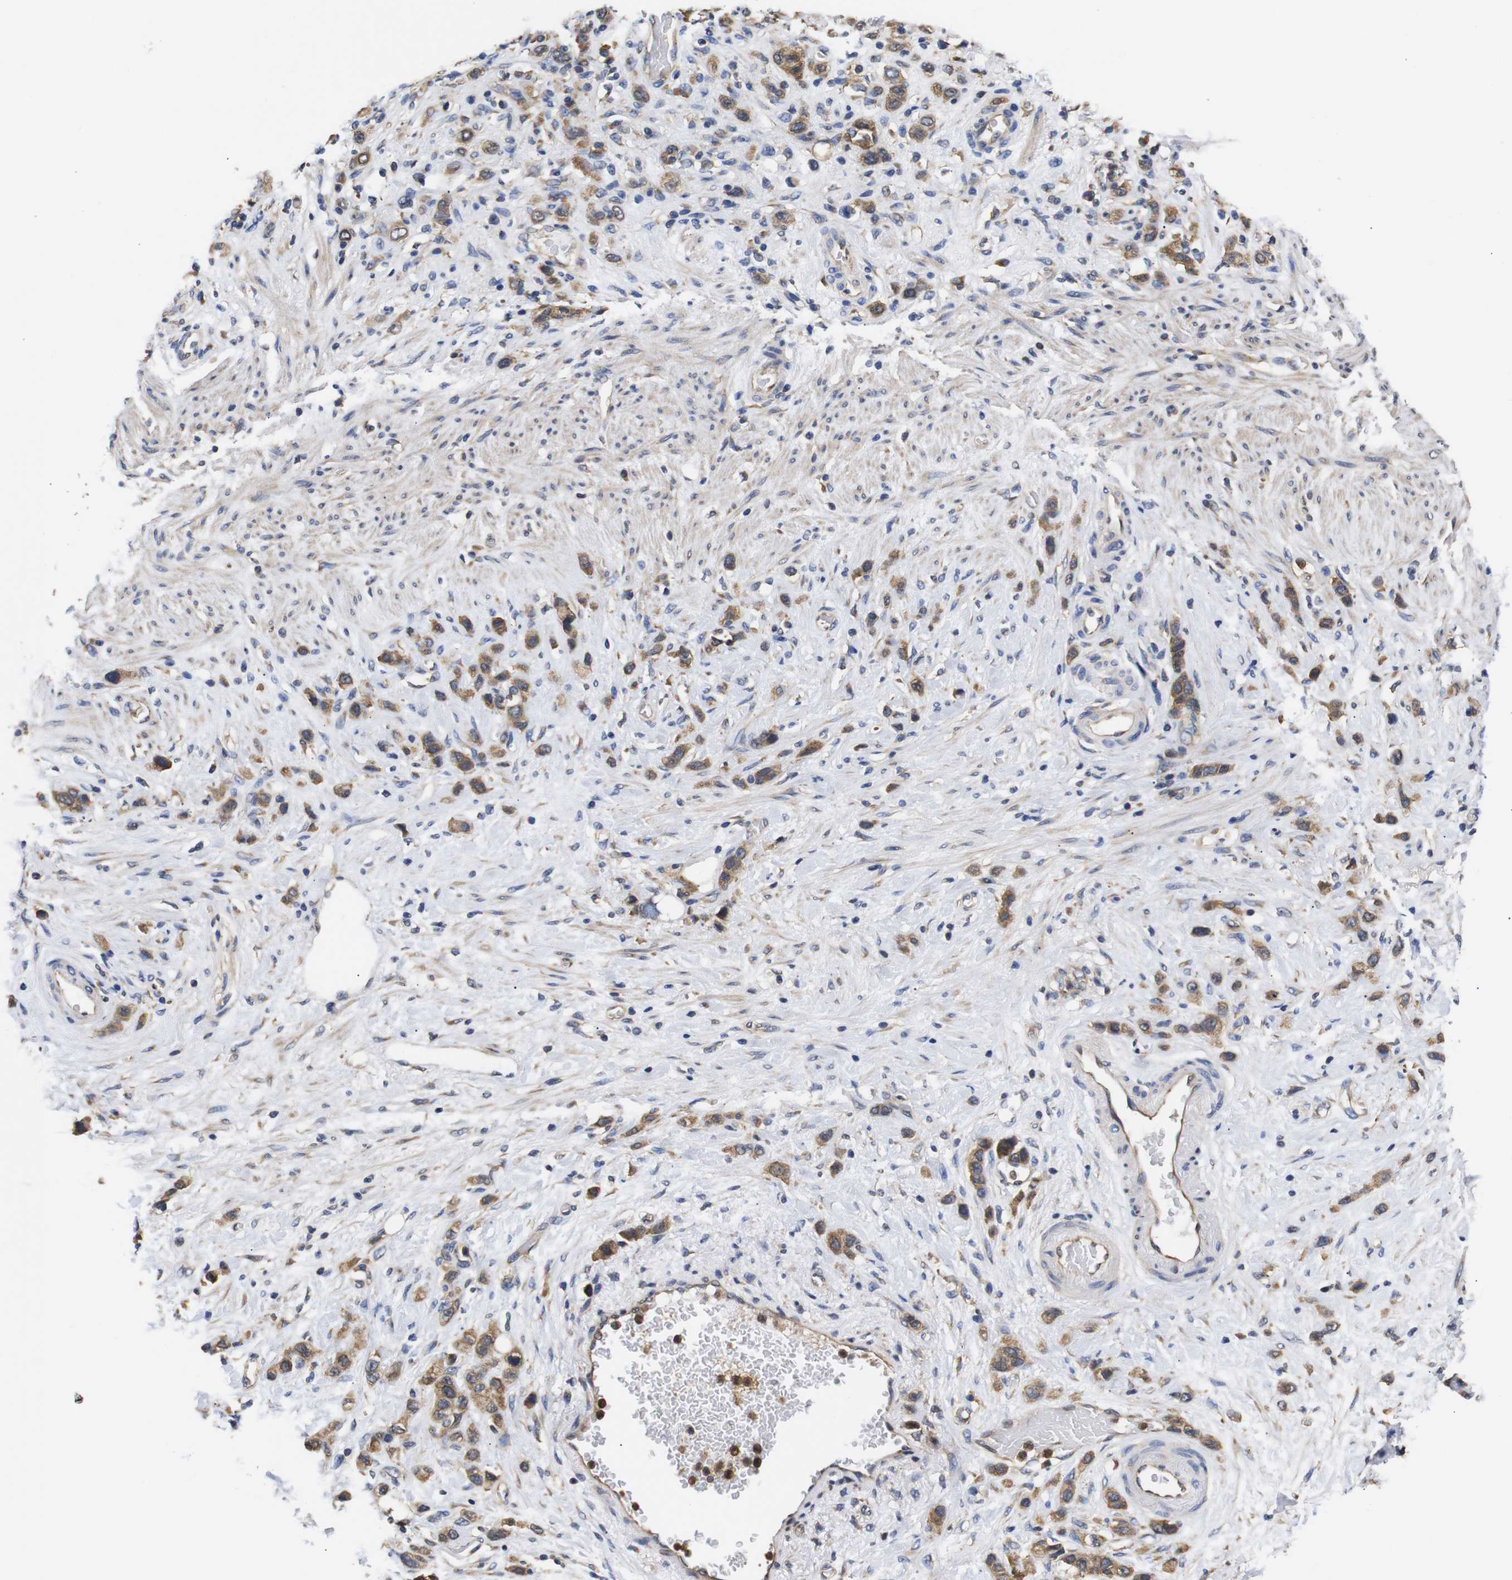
{"staining": {"intensity": "moderate", "quantity": ">75%", "location": "cytoplasmic/membranous"}, "tissue": "stomach cancer", "cell_type": "Tumor cells", "image_type": "cancer", "snomed": [{"axis": "morphology", "description": "Adenocarcinoma, NOS"}, {"axis": "morphology", "description": "Adenocarcinoma, High grade"}, {"axis": "topography", "description": "Stomach, upper"}, {"axis": "topography", "description": "Stomach, lower"}], "caption": "Stomach cancer stained with a protein marker exhibits moderate staining in tumor cells.", "gene": "LRRCC1", "patient": {"sex": "female", "age": 65}}